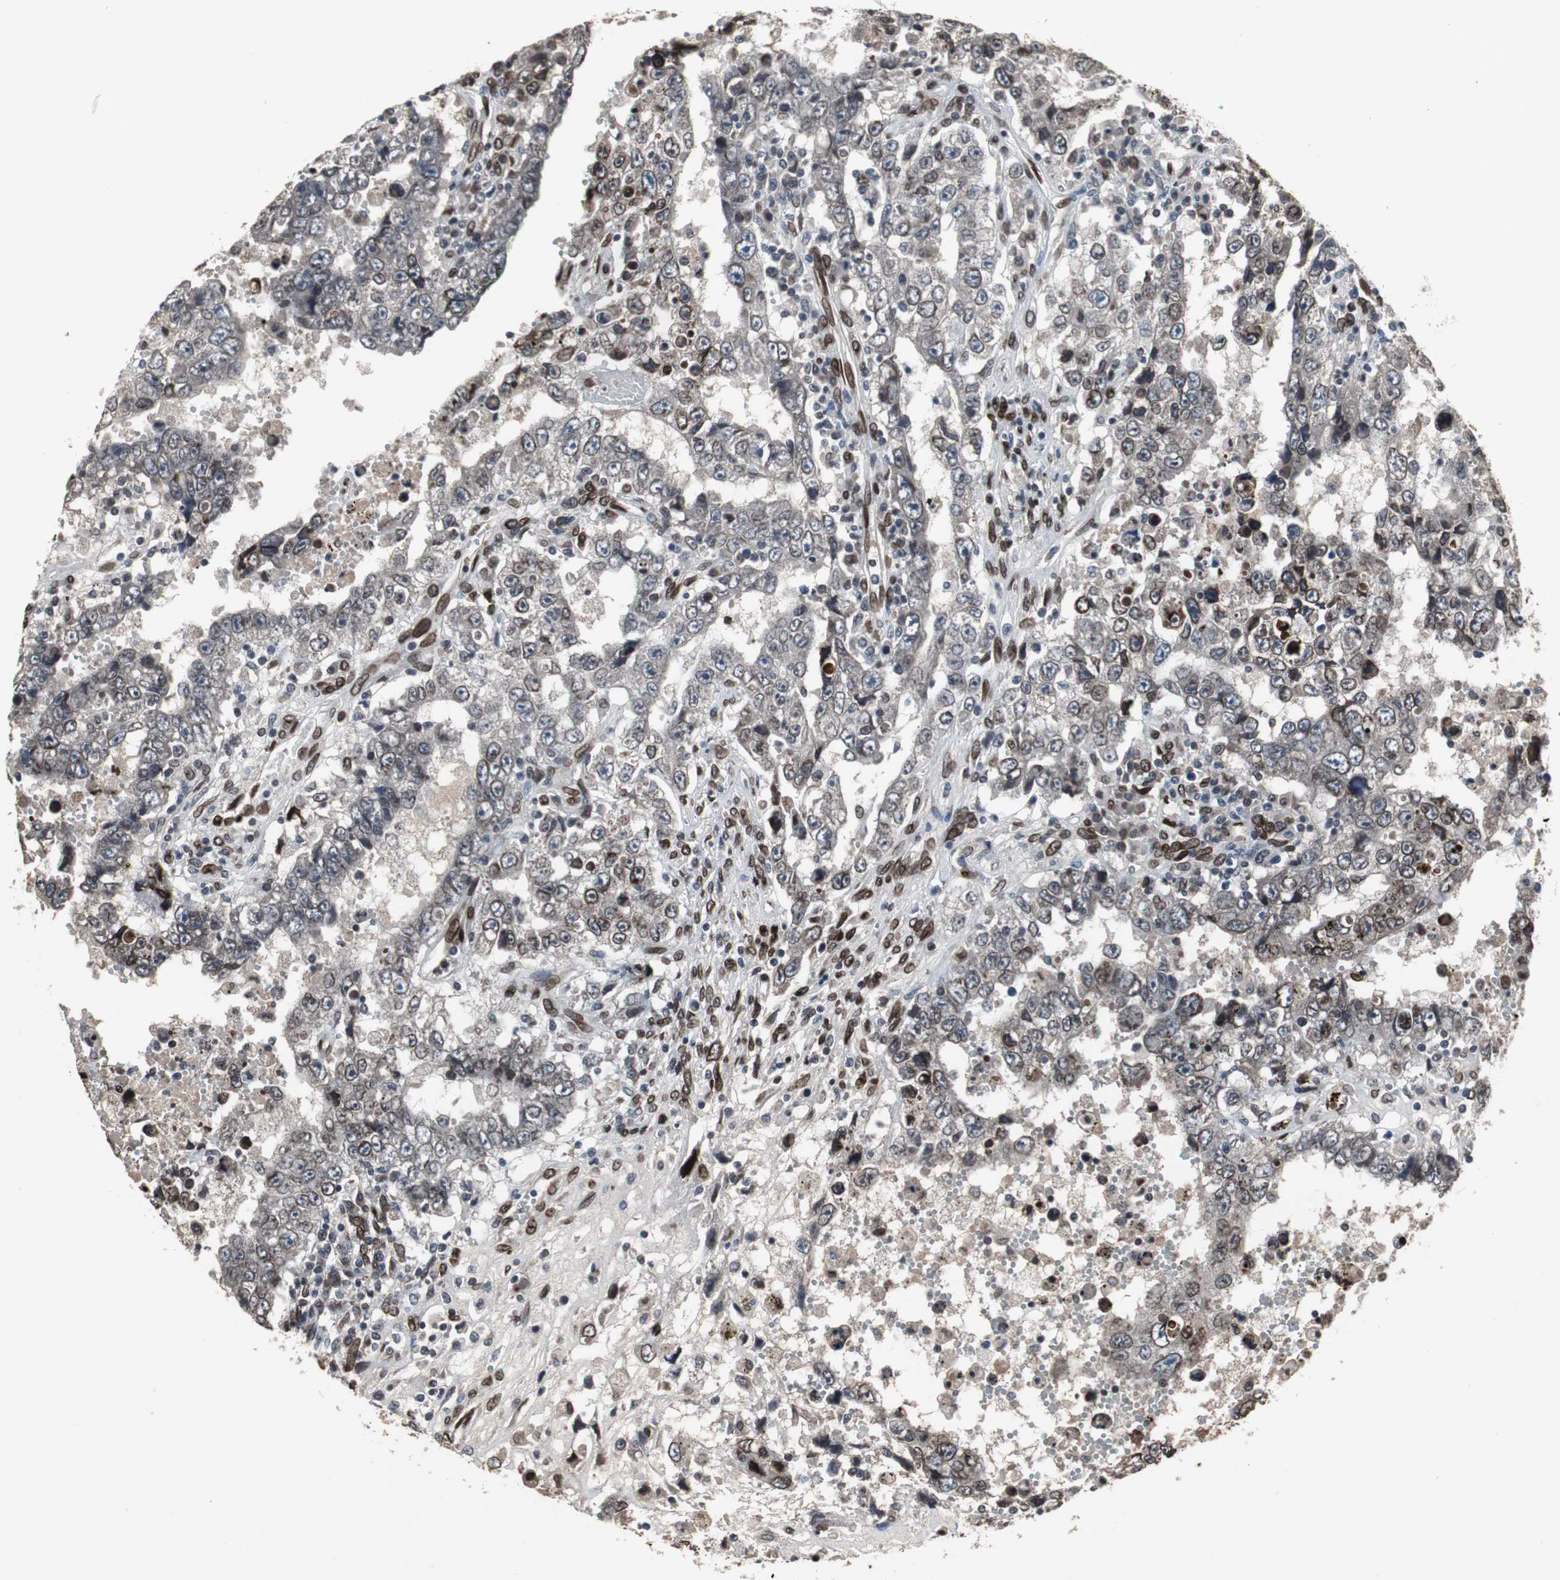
{"staining": {"intensity": "strong", "quantity": ">75%", "location": "cytoplasmic/membranous,nuclear"}, "tissue": "testis cancer", "cell_type": "Tumor cells", "image_type": "cancer", "snomed": [{"axis": "morphology", "description": "Carcinoma, Embryonal, NOS"}, {"axis": "topography", "description": "Testis"}], "caption": "Human testis embryonal carcinoma stained for a protein (brown) shows strong cytoplasmic/membranous and nuclear positive positivity in approximately >75% of tumor cells.", "gene": "LMNA", "patient": {"sex": "male", "age": 26}}